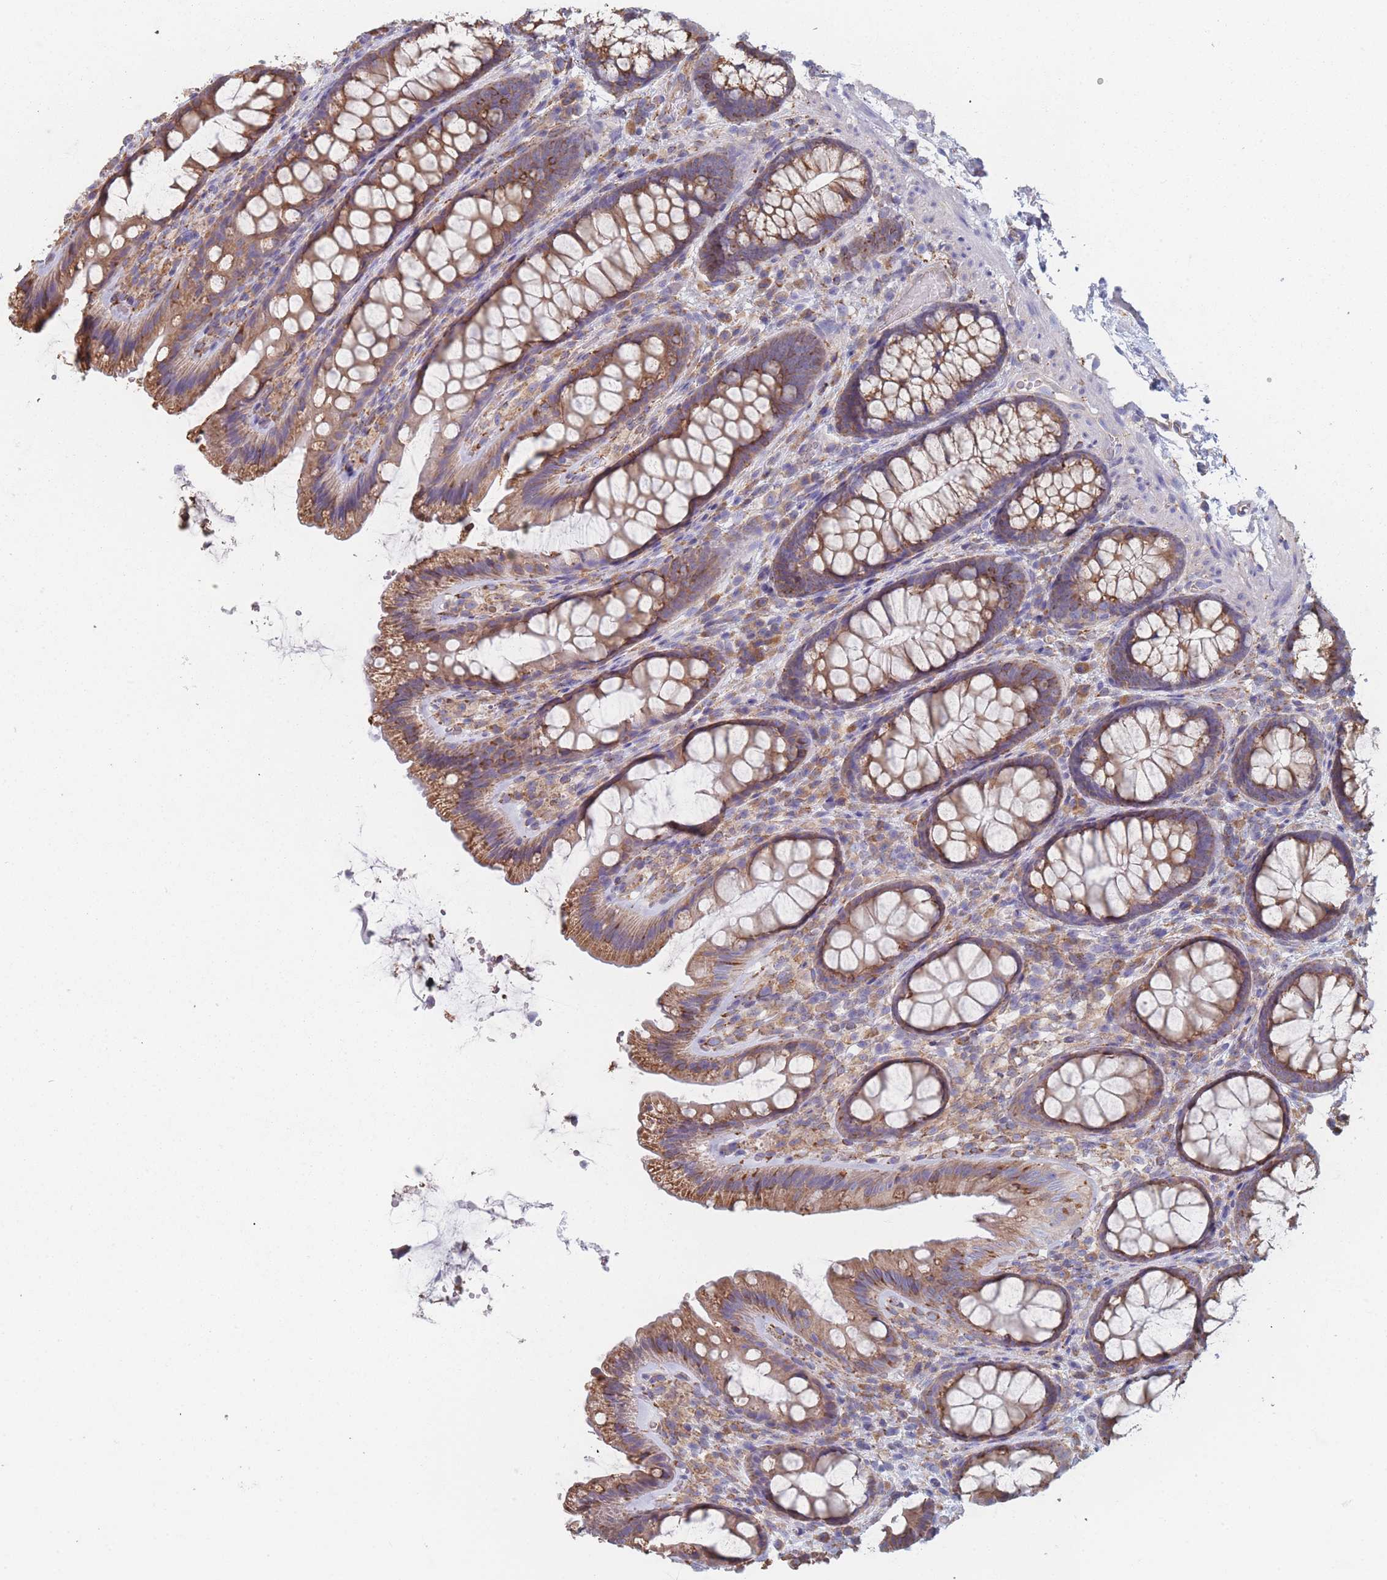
{"staining": {"intensity": "moderate", "quantity": ">75%", "location": "cytoplasmic/membranous"}, "tissue": "colon", "cell_type": "Glandular cells", "image_type": "normal", "snomed": [{"axis": "morphology", "description": "Normal tissue, NOS"}, {"axis": "topography", "description": "Colon"}], "caption": "Colon stained for a protein (brown) reveals moderate cytoplasmic/membranous positive staining in about >75% of glandular cells.", "gene": "OR7C2", "patient": {"sex": "male", "age": 46}}